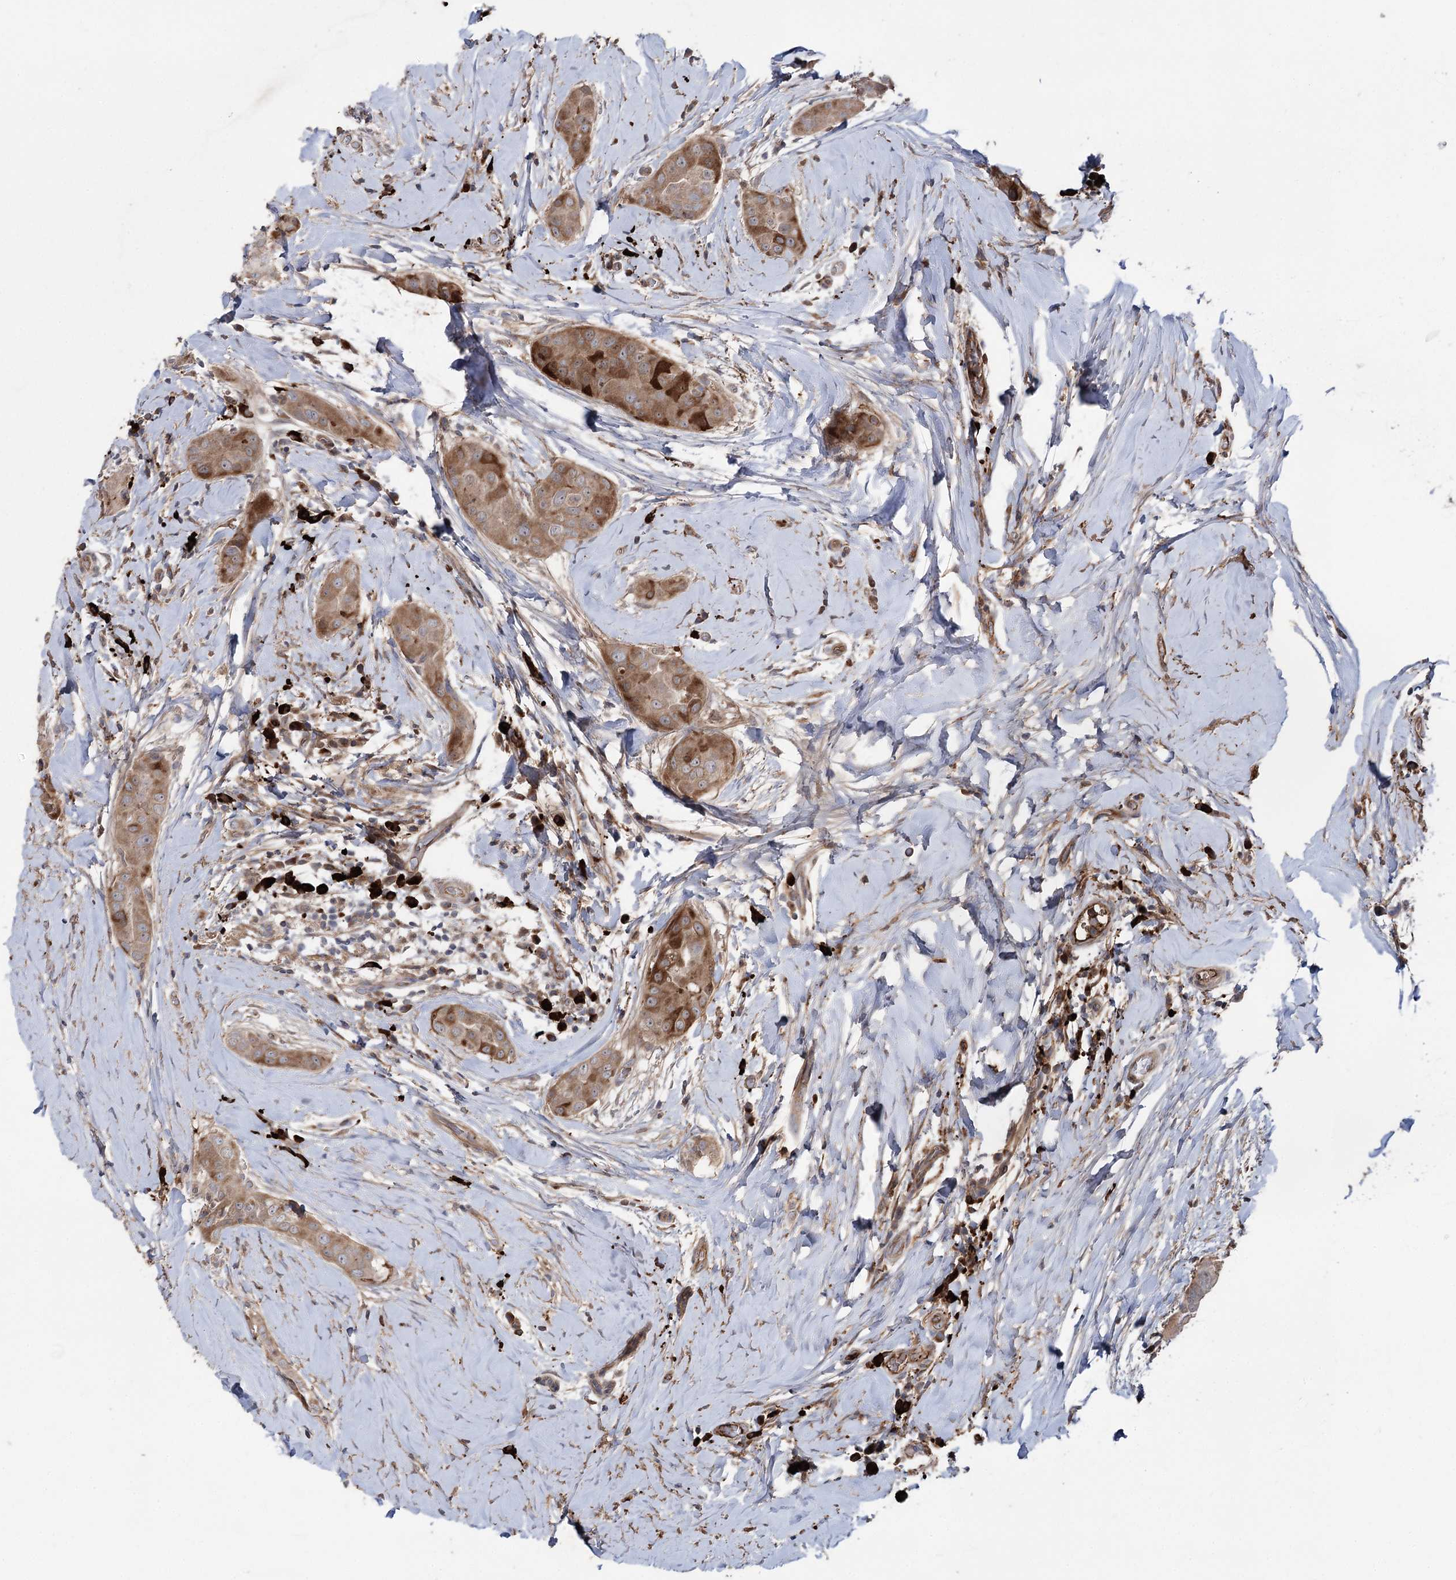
{"staining": {"intensity": "moderate", "quantity": ">75%", "location": "cytoplasmic/membranous"}, "tissue": "thyroid cancer", "cell_type": "Tumor cells", "image_type": "cancer", "snomed": [{"axis": "morphology", "description": "Papillary adenocarcinoma, NOS"}, {"axis": "topography", "description": "Thyroid gland"}], "caption": "Immunohistochemistry (IHC) micrograph of neoplastic tissue: thyroid cancer stained using immunohistochemistry shows medium levels of moderate protein expression localized specifically in the cytoplasmic/membranous of tumor cells, appearing as a cytoplasmic/membranous brown color.", "gene": "OTUD1", "patient": {"sex": "male", "age": 33}}